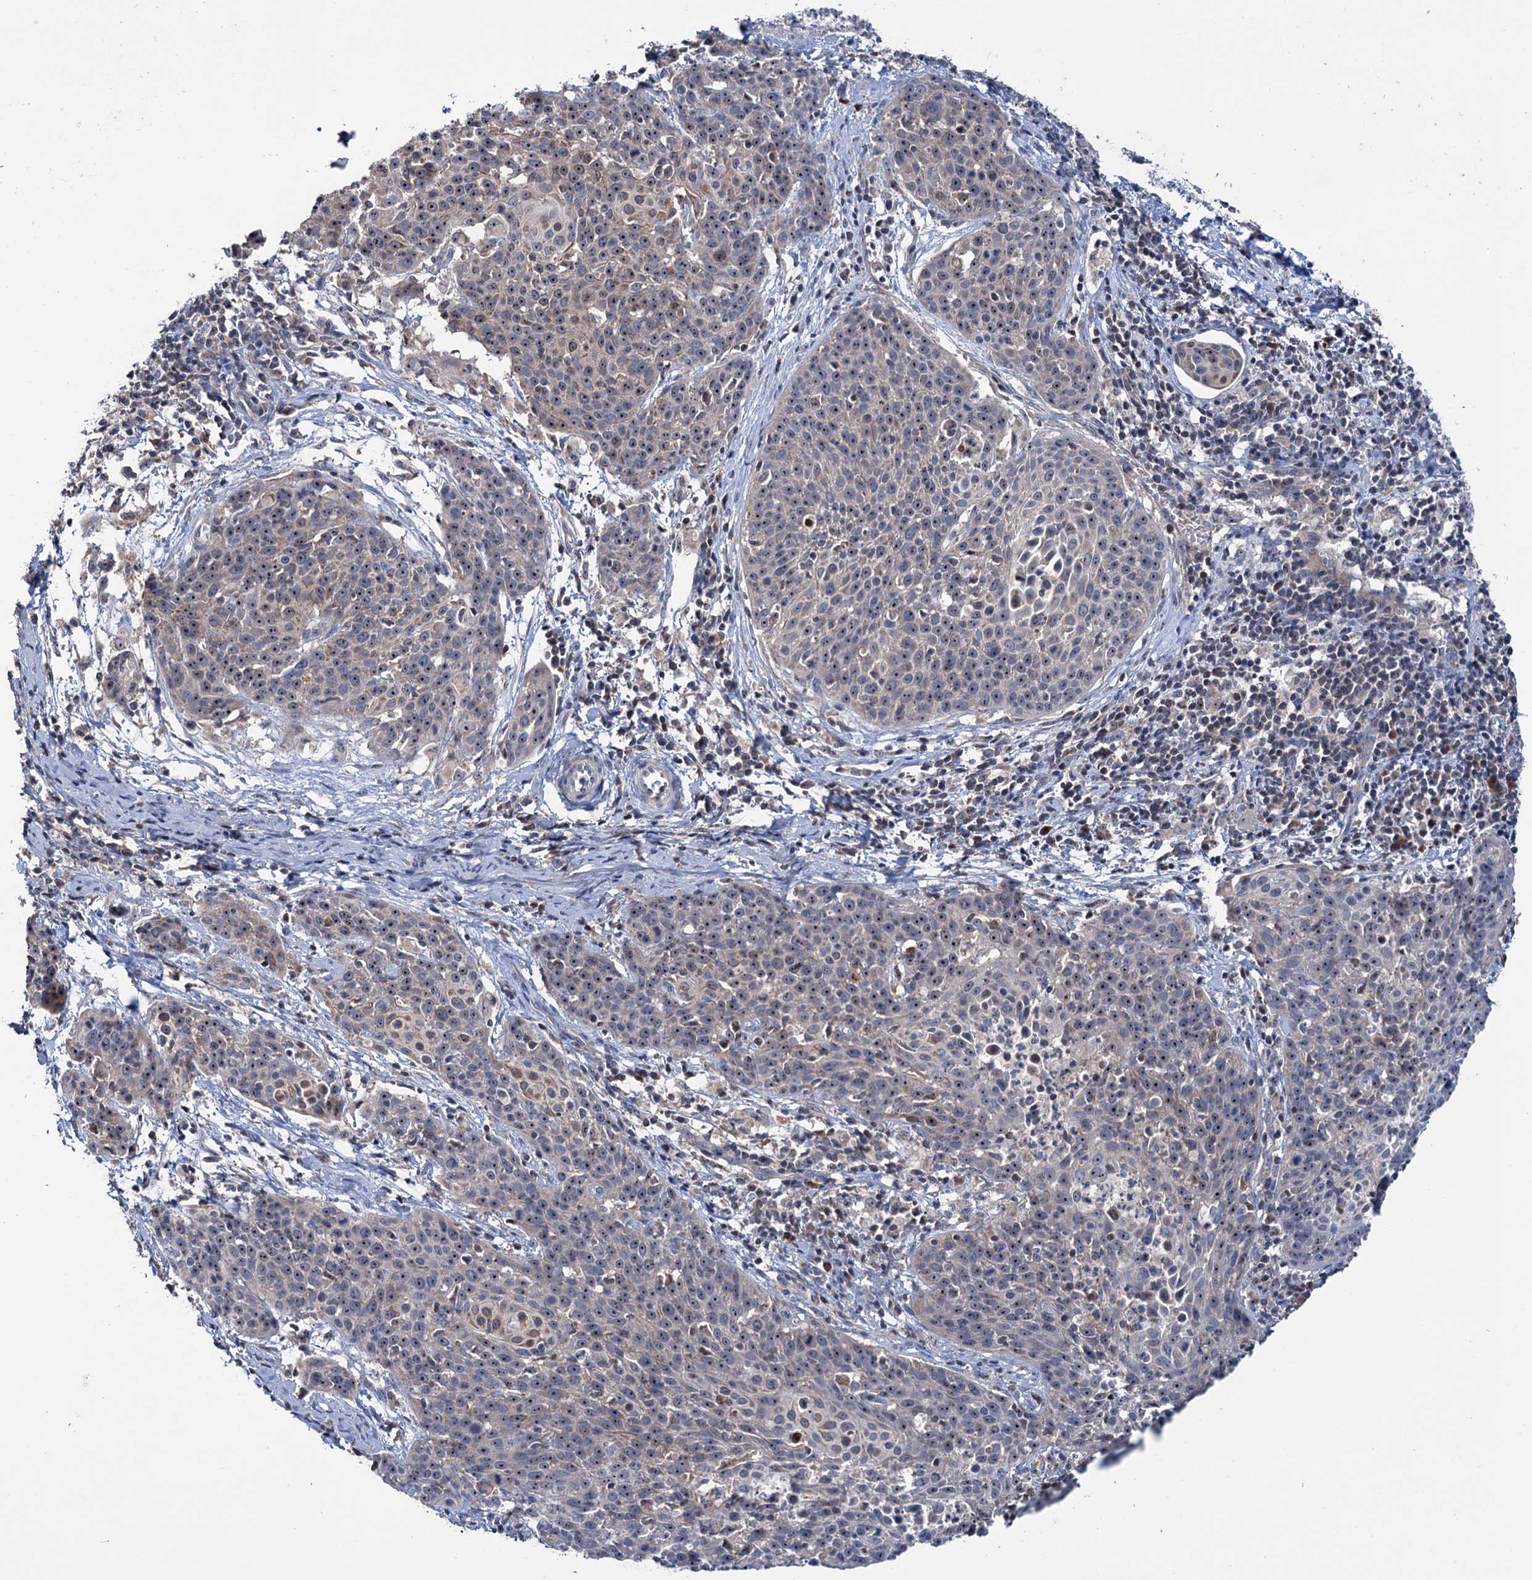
{"staining": {"intensity": "weak", "quantity": "25%-75%", "location": "cytoplasmic/membranous,nuclear"}, "tissue": "cervical cancer", "cell_type": "Tumor cells", "image_type": "cancer", "snomed": [{"axis": "morphology", "description": "Squamous cell carcinoma, NOS"}, {"axis": "topography", "description": "Cervix"}], "caption": "Brown immunohistochemical staining in cervical cancer displays weak cytoplasmic/membranous and nuclear staining in approximately 25%-75% of tumor cells. Using DAB (3,3'-diaminobenzidine) (brown) and hematoxylin (blue) stains, captured at high magnification using brightfield microscopy.", "gene": "HTR3B", "patient": {"sex": "female", "age": 38}}